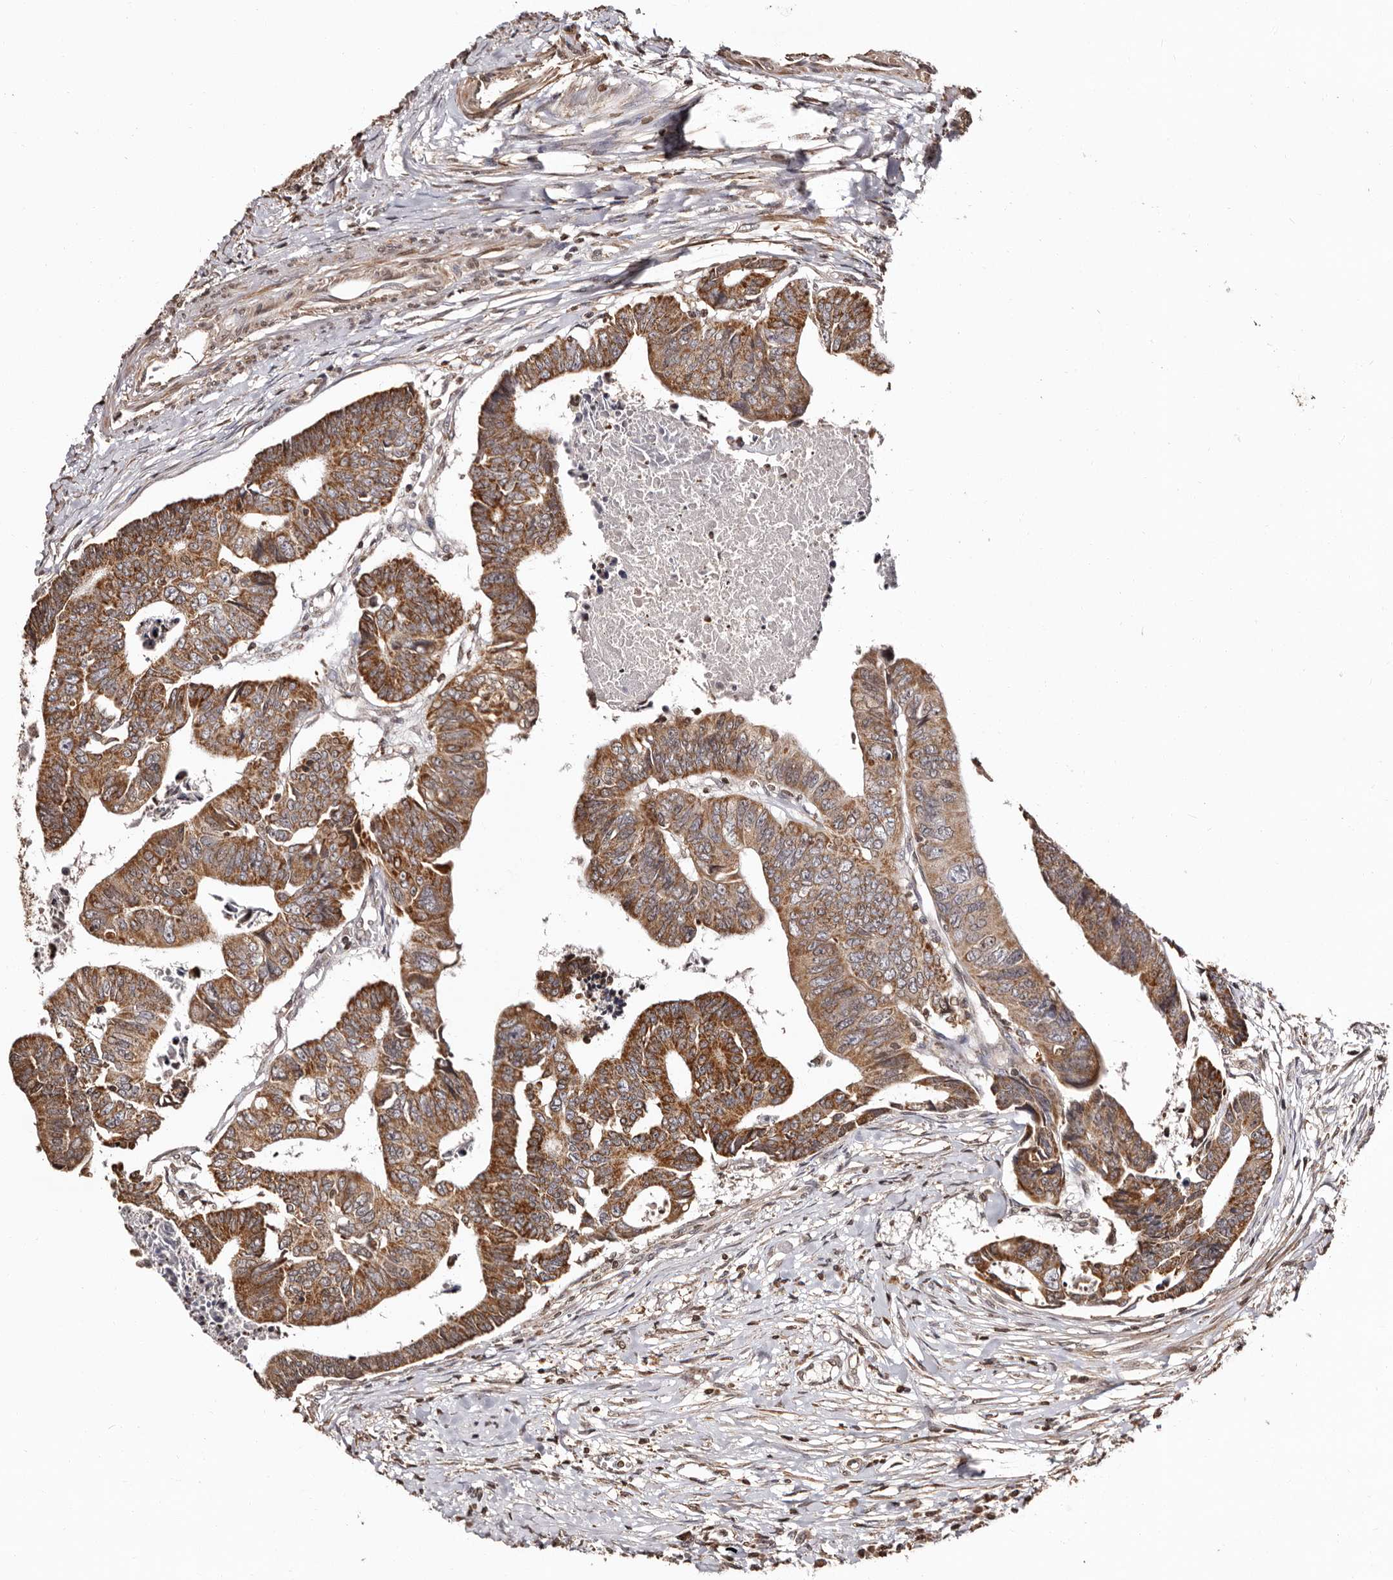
{"staining": {"intensity": "moderate", "quantity": ">75%", "location": "cytoplasmic/membranous"}, "tissue": "colorectal cancer", "cell_type": "Tumor cells", "image_type": "cancer", "snomed": [{"axis": "morphology", "description": "Adenocarcinoma, NOS"}, {"axis": "topography", "description": "Rectum"}], "caption": "IHC of human colorectal cancer reveals medium levels of moderate cytoplasmic/membranous staining in approximately >75% of tumor cells. (brown staining indicates protein expression, while blue staining denotes nuclei).", "gene": "CCDC190", "patient": {"sex": "female", "age": 65}}